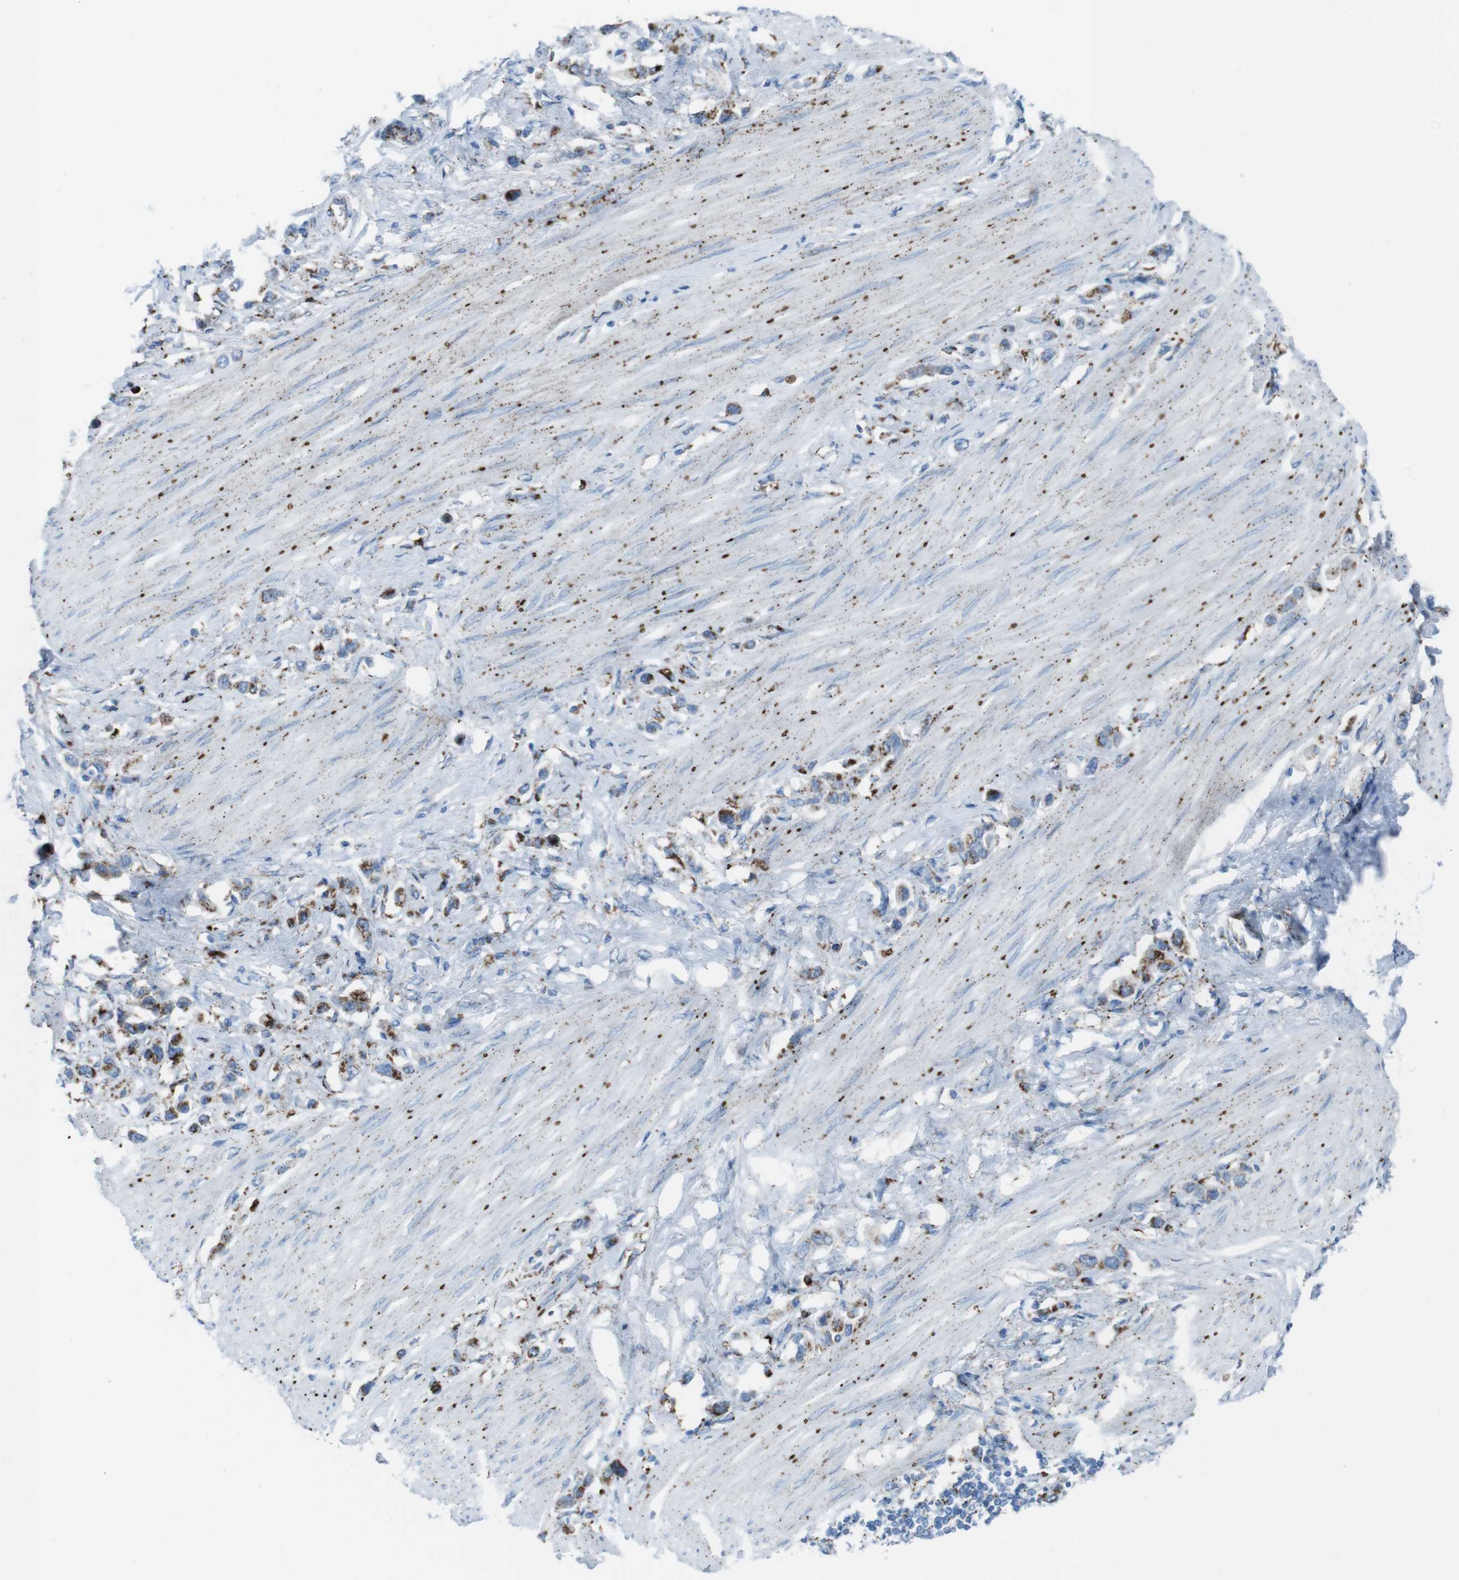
{"staining": {"intensity": "moderate", "quantity": ">75%", "location": "cytoplasmic/membranous"}, "tissue": "stomach cancer", "cell_type": "Tumor cells", "image_type": "cancer", "snomed": [{"axis": "morphology", "description": "Adenocarcinoma, NOS"}, {"axis": "topography", "description": "Stomach"}], "caption": "IHC of human adenocarcinoma (stomach) displays medium levels of moderate cytoplasmic/membranous expression in about >75% of tumor cells.", "gene": "SCARB2", "patient": {"sex": "female", "age": 65}}